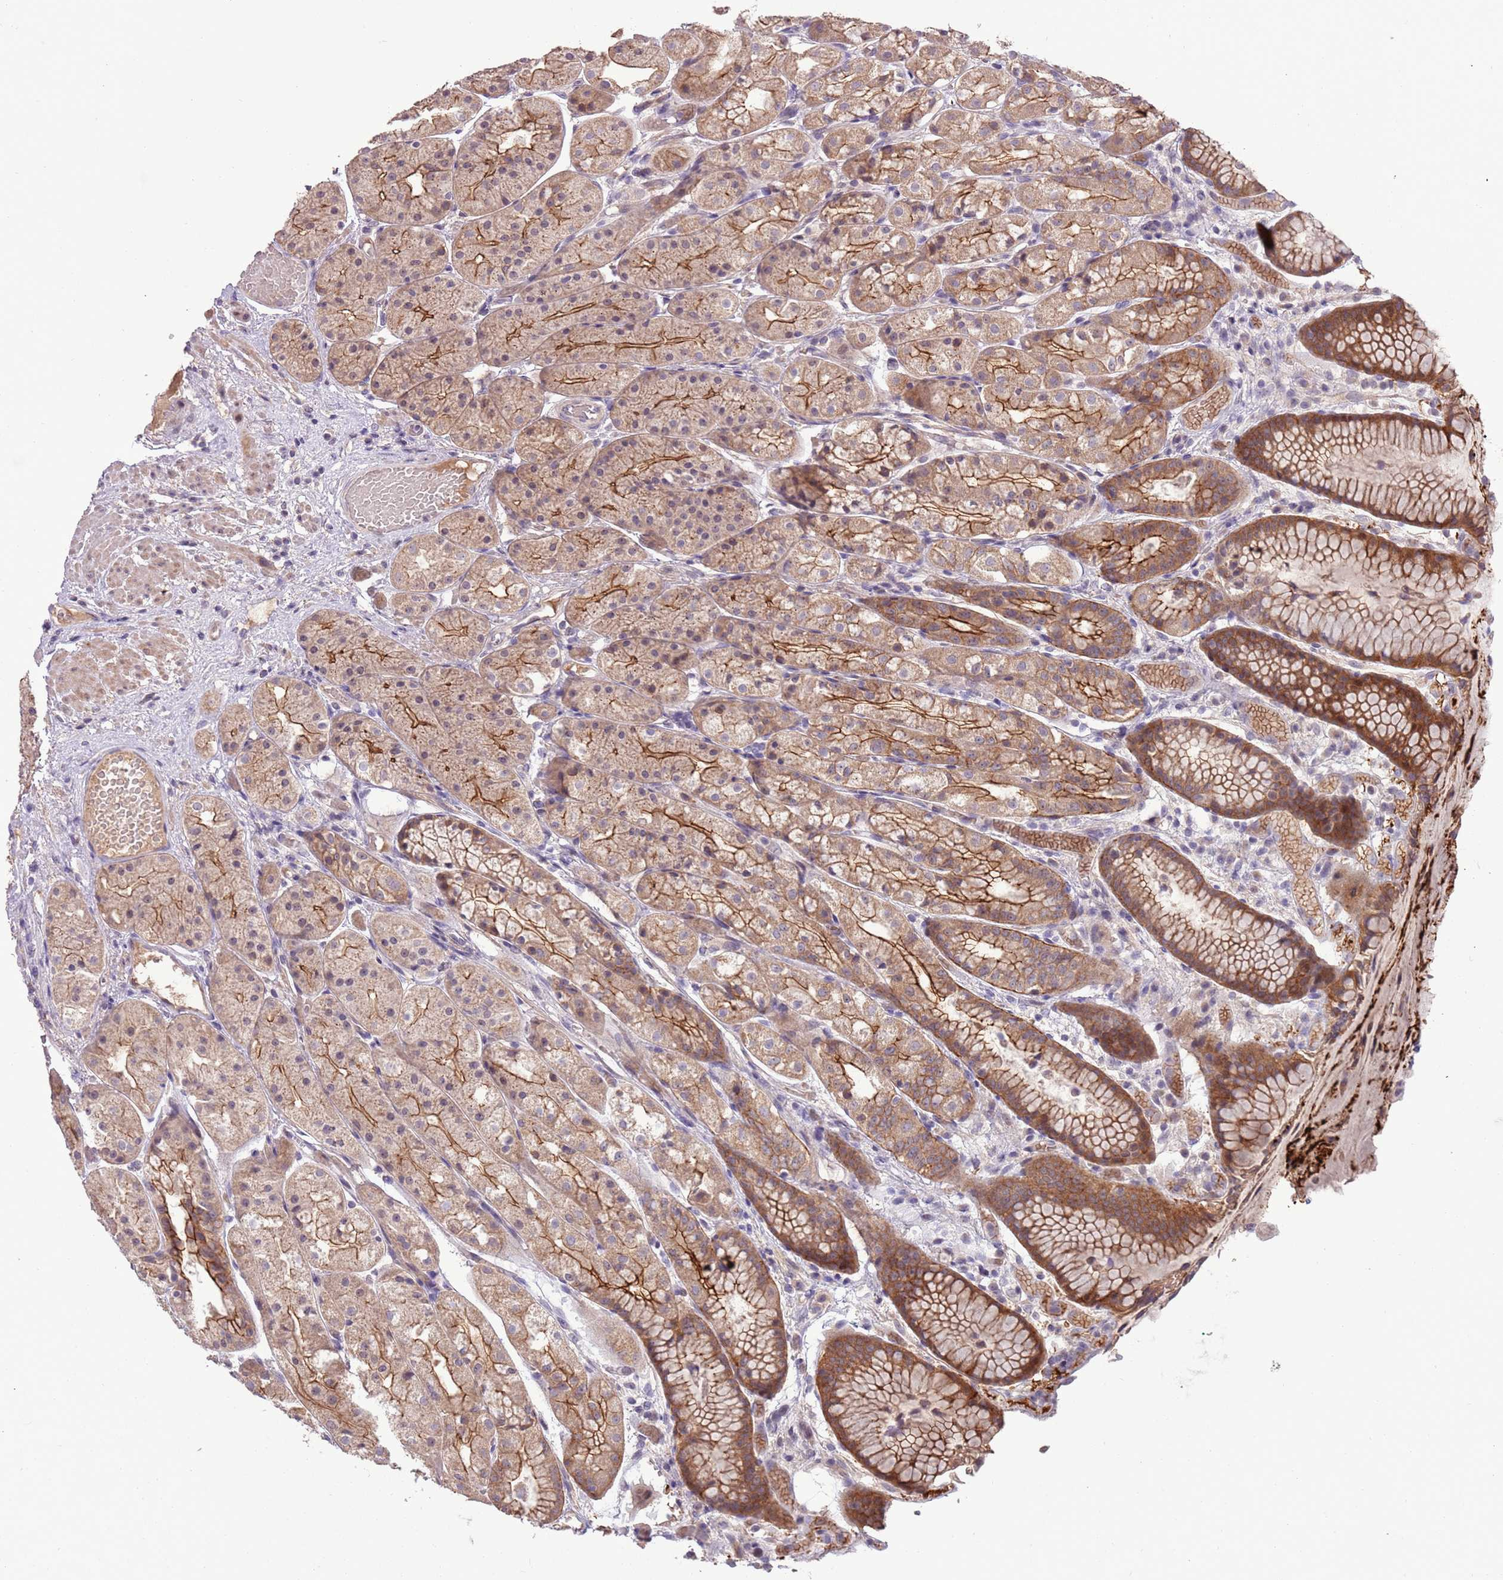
{"staining": {"intensity": "strong", "quantity": ">75%", "location": "cytoplasmic/membranous"}, "tissue": "stomach", "cell_type": "Glandular cells", "image_type": "normal", "snomed": [{"axis": "morphology", "description": "Normal tissue, NOS"}, {"axis": "topography", "description": "Stomach, upper"}], "caption": "Stomach stained with DAB (3,3'-diaminobenzidine) IHC shows high levels of strong cytoplasmic/membranous positivity in approximately >75% of glandular cells.", "gene": "SHROOM3", "patient": {"sex": "male", "age": 72}}